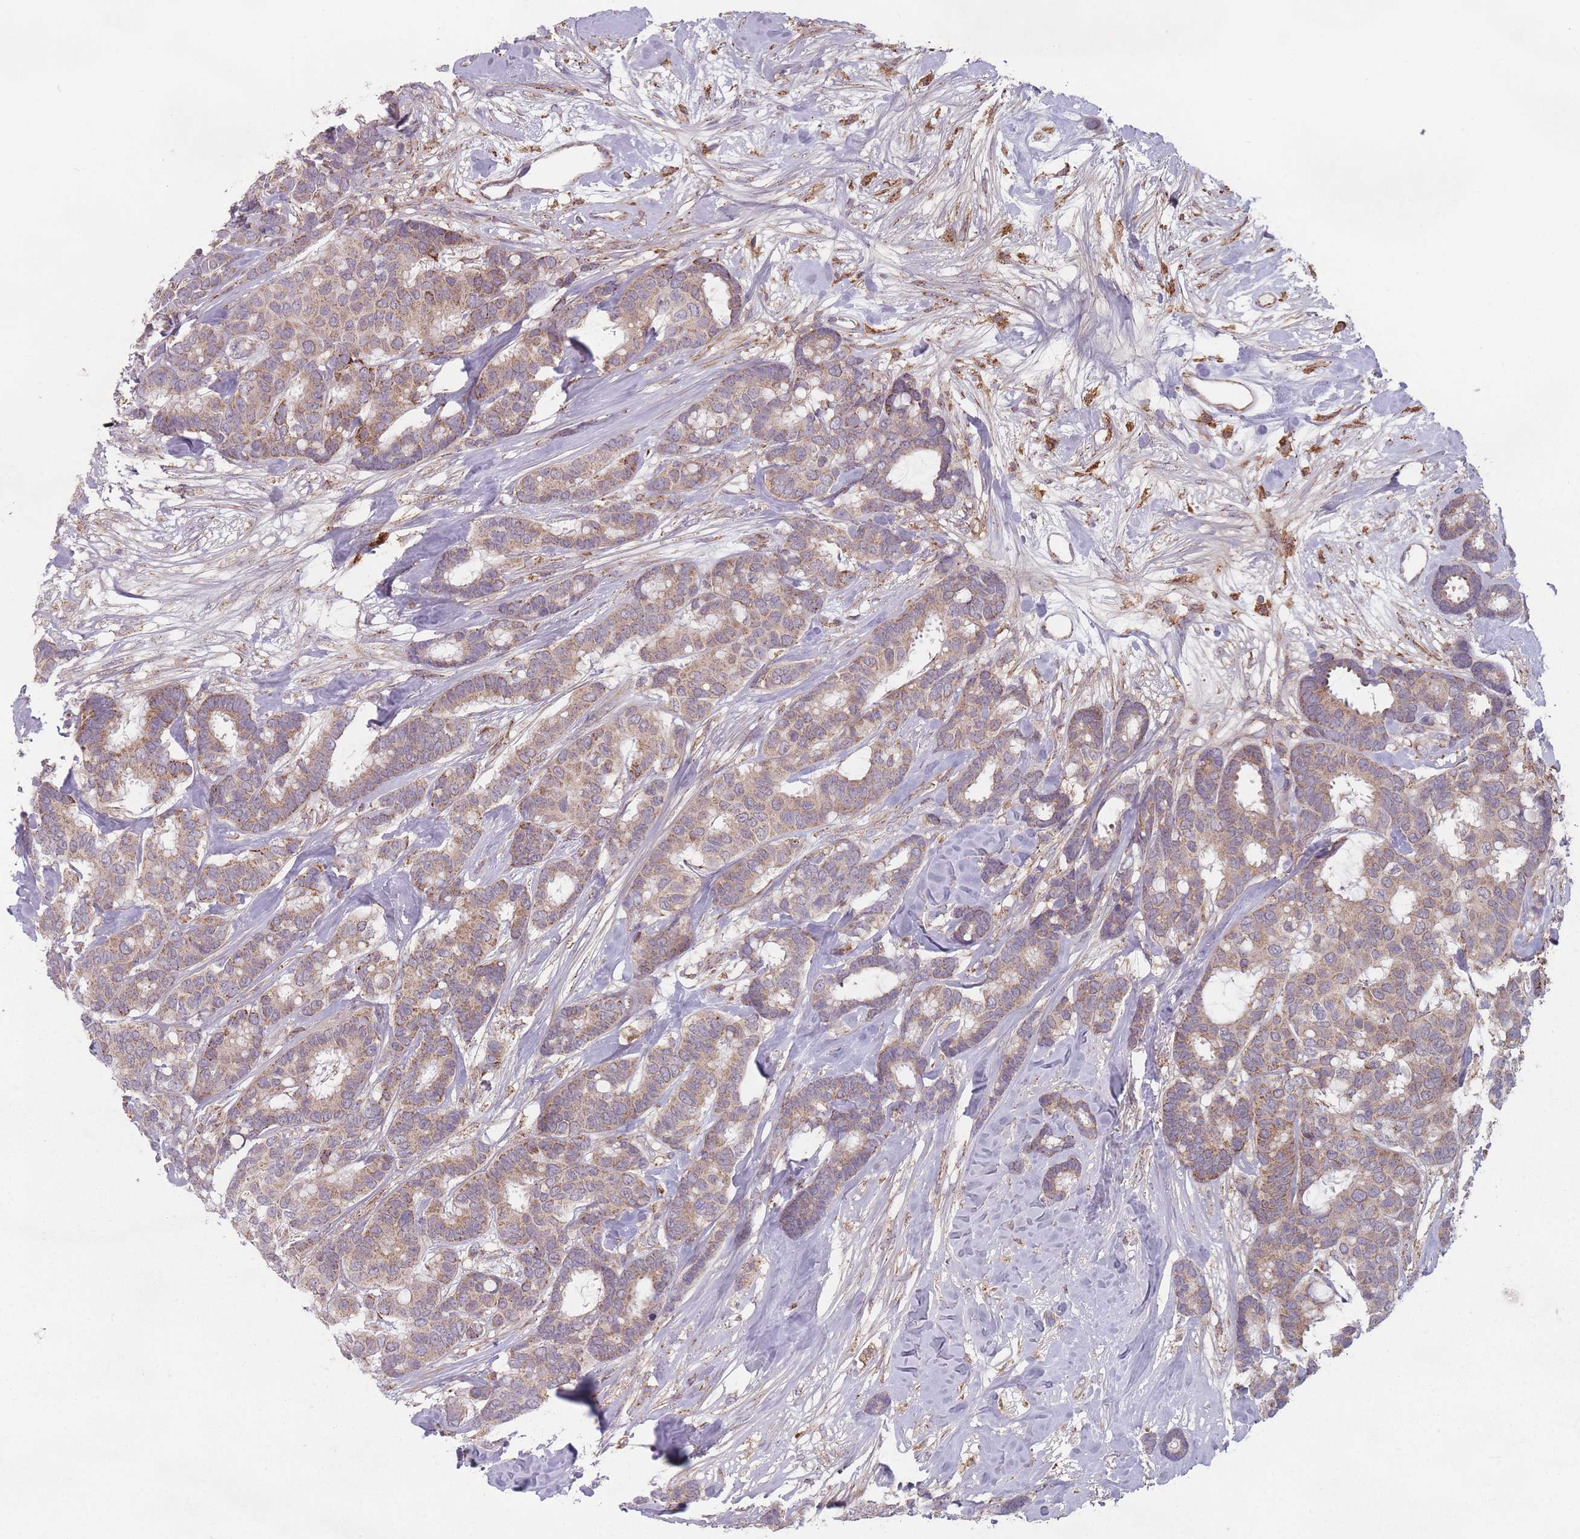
{"staining": {"intensity": "weak", "quantity": ">75%", "location": "cytoplasmic/membranous"}, "tissue": "breast cancer", "cell_type": "Tumor cells", "image_type": "cancer", "snomed": [{"axis": "morphology", "description": "Duct carcinoma"}, {"axis": "topography", "description": "Breast"}], "caption": "Infiltrating ductal carcinoma (breast) stained for a protein (brown) reveals weak cytoplasmic/membranous positive expression in approximately >75% of tumor cells.", "gene": "OR10Q1", "patient": {"sex": "female", "age": 87}}